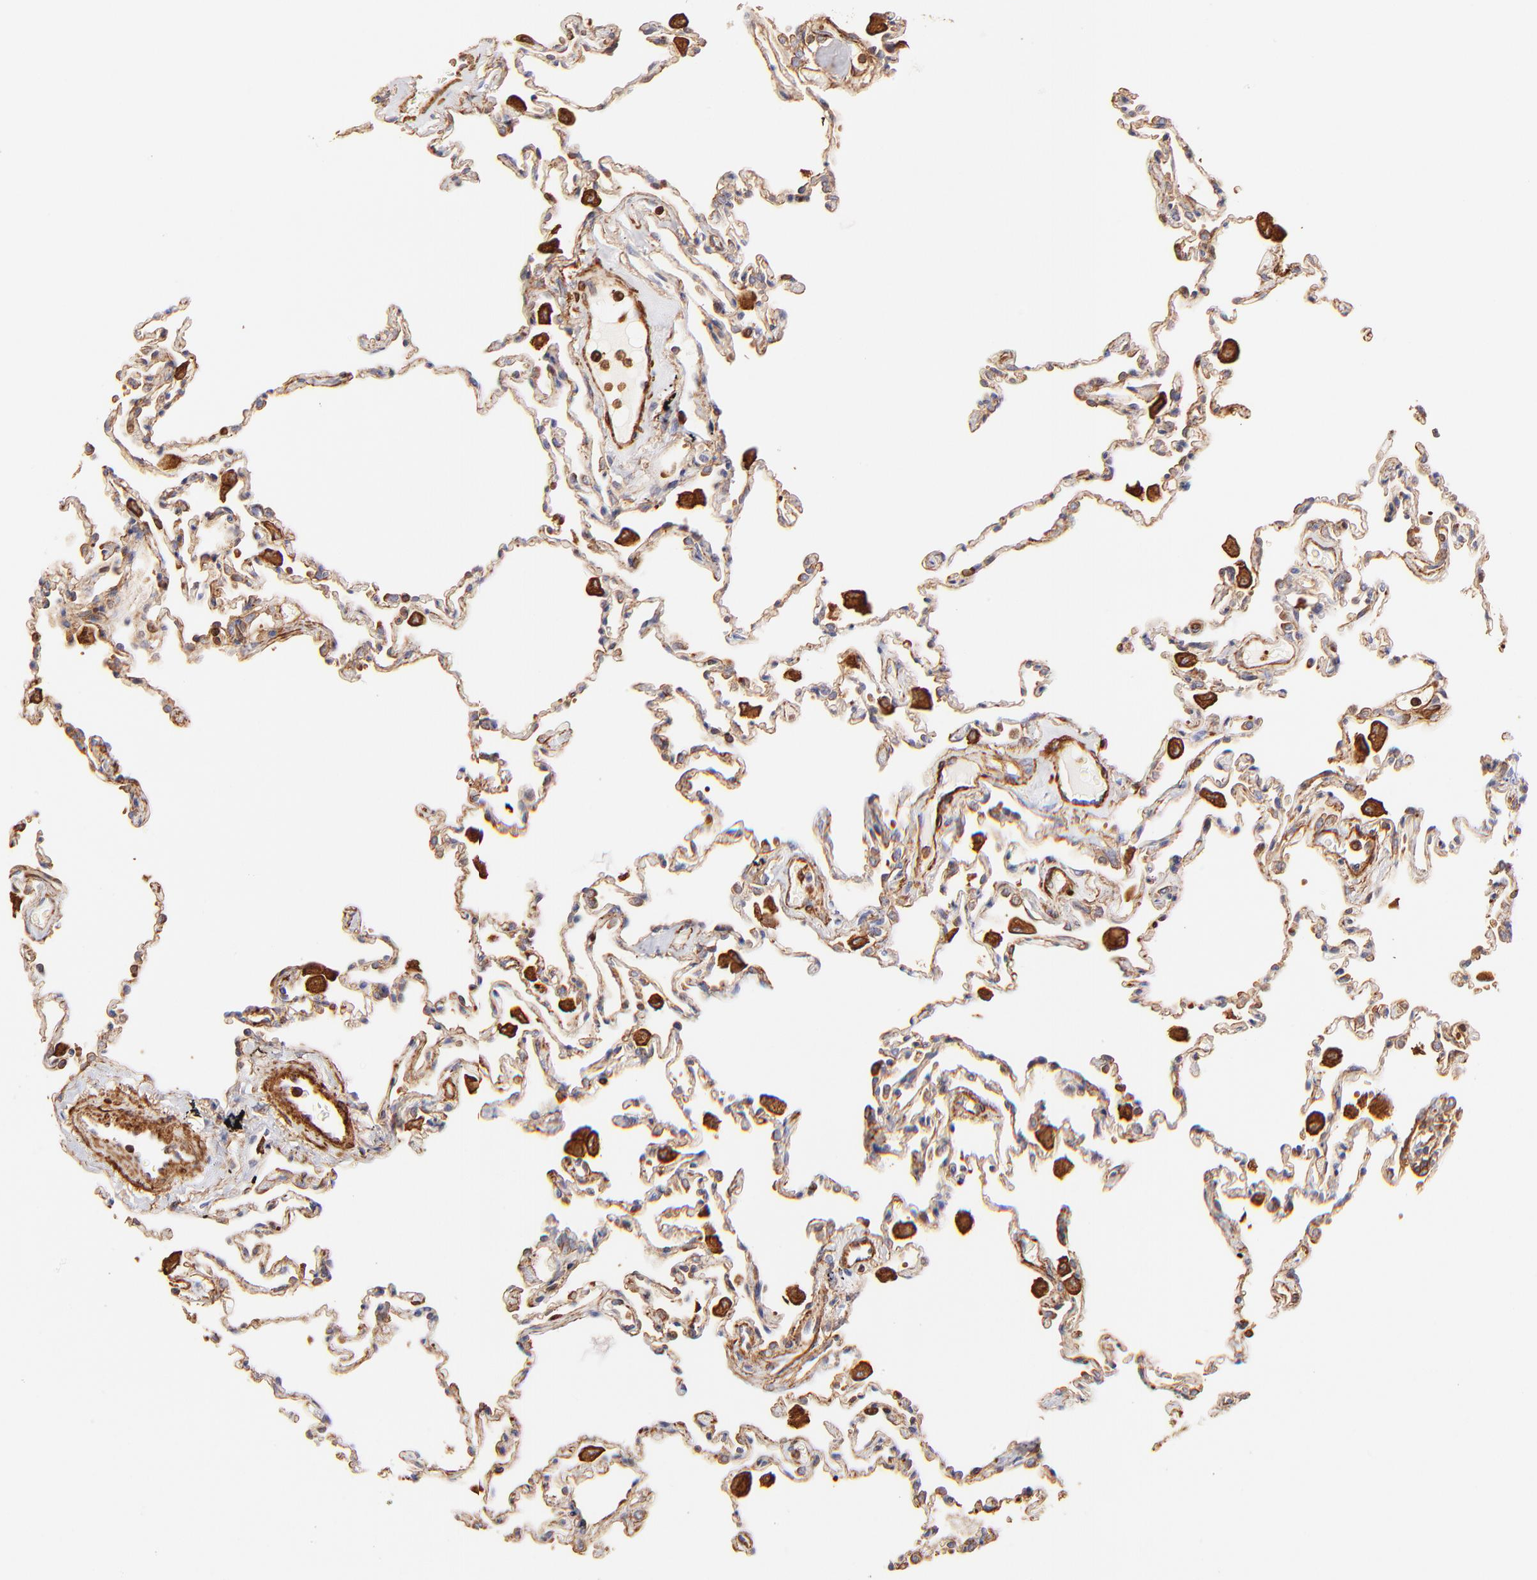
{"staining": {"intensity": "moderate", "quantity": ">75%", "location": "cytoplasmic/membranous"}, "tissue": "lung", "cell_type": "Alveolar cells", "image_type": "normal", "snomed": [{"axis": "morphology", "description": "Normal tissue, NOS"}, {"axis": "topography", "description": "Lung"}], "caption": "A medium amount of moderate cytoplasmic/membranous positivity is present in about >75% of alveolar cells in normal lung.", "gene": "FLNA", "patient": {"sex": "male", "age": 59}}